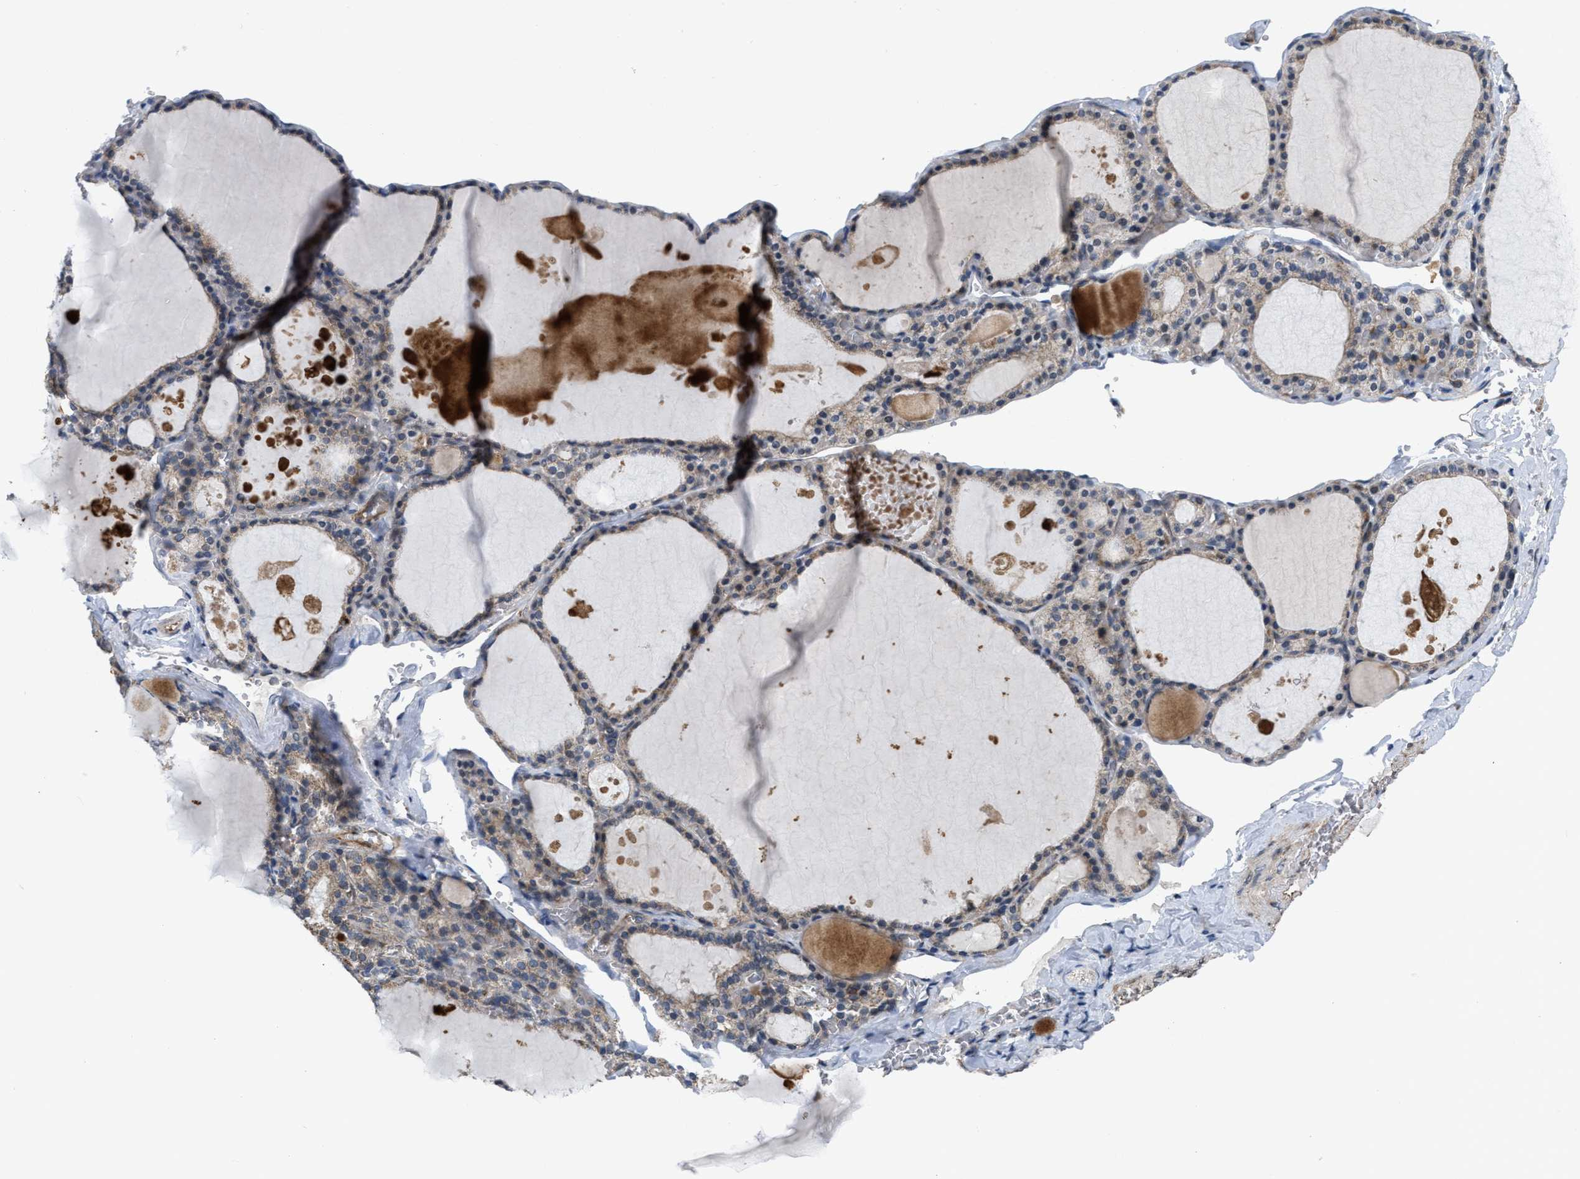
{"staining": {"intensity": "moderate", "quantity": ">75%", "location": "cytoplasmic/membranous"}, "tissue": "thyroid gland", "cell_type": "Glandular cells", "image_type": "normal", "snomed": [{"axis": "morphology", "description": "Normal tissue, NOS"}, {"axis": "topography", "description": "Thyroid gland"}], "caption": "The micrograph displays staining of normal thyroid gland, revealing moderate cytoplasmic/membranous protein expression (brown color) within glandular cells.", "gene": "EOGT", "patient": {"sex": "male", "age": 56}}